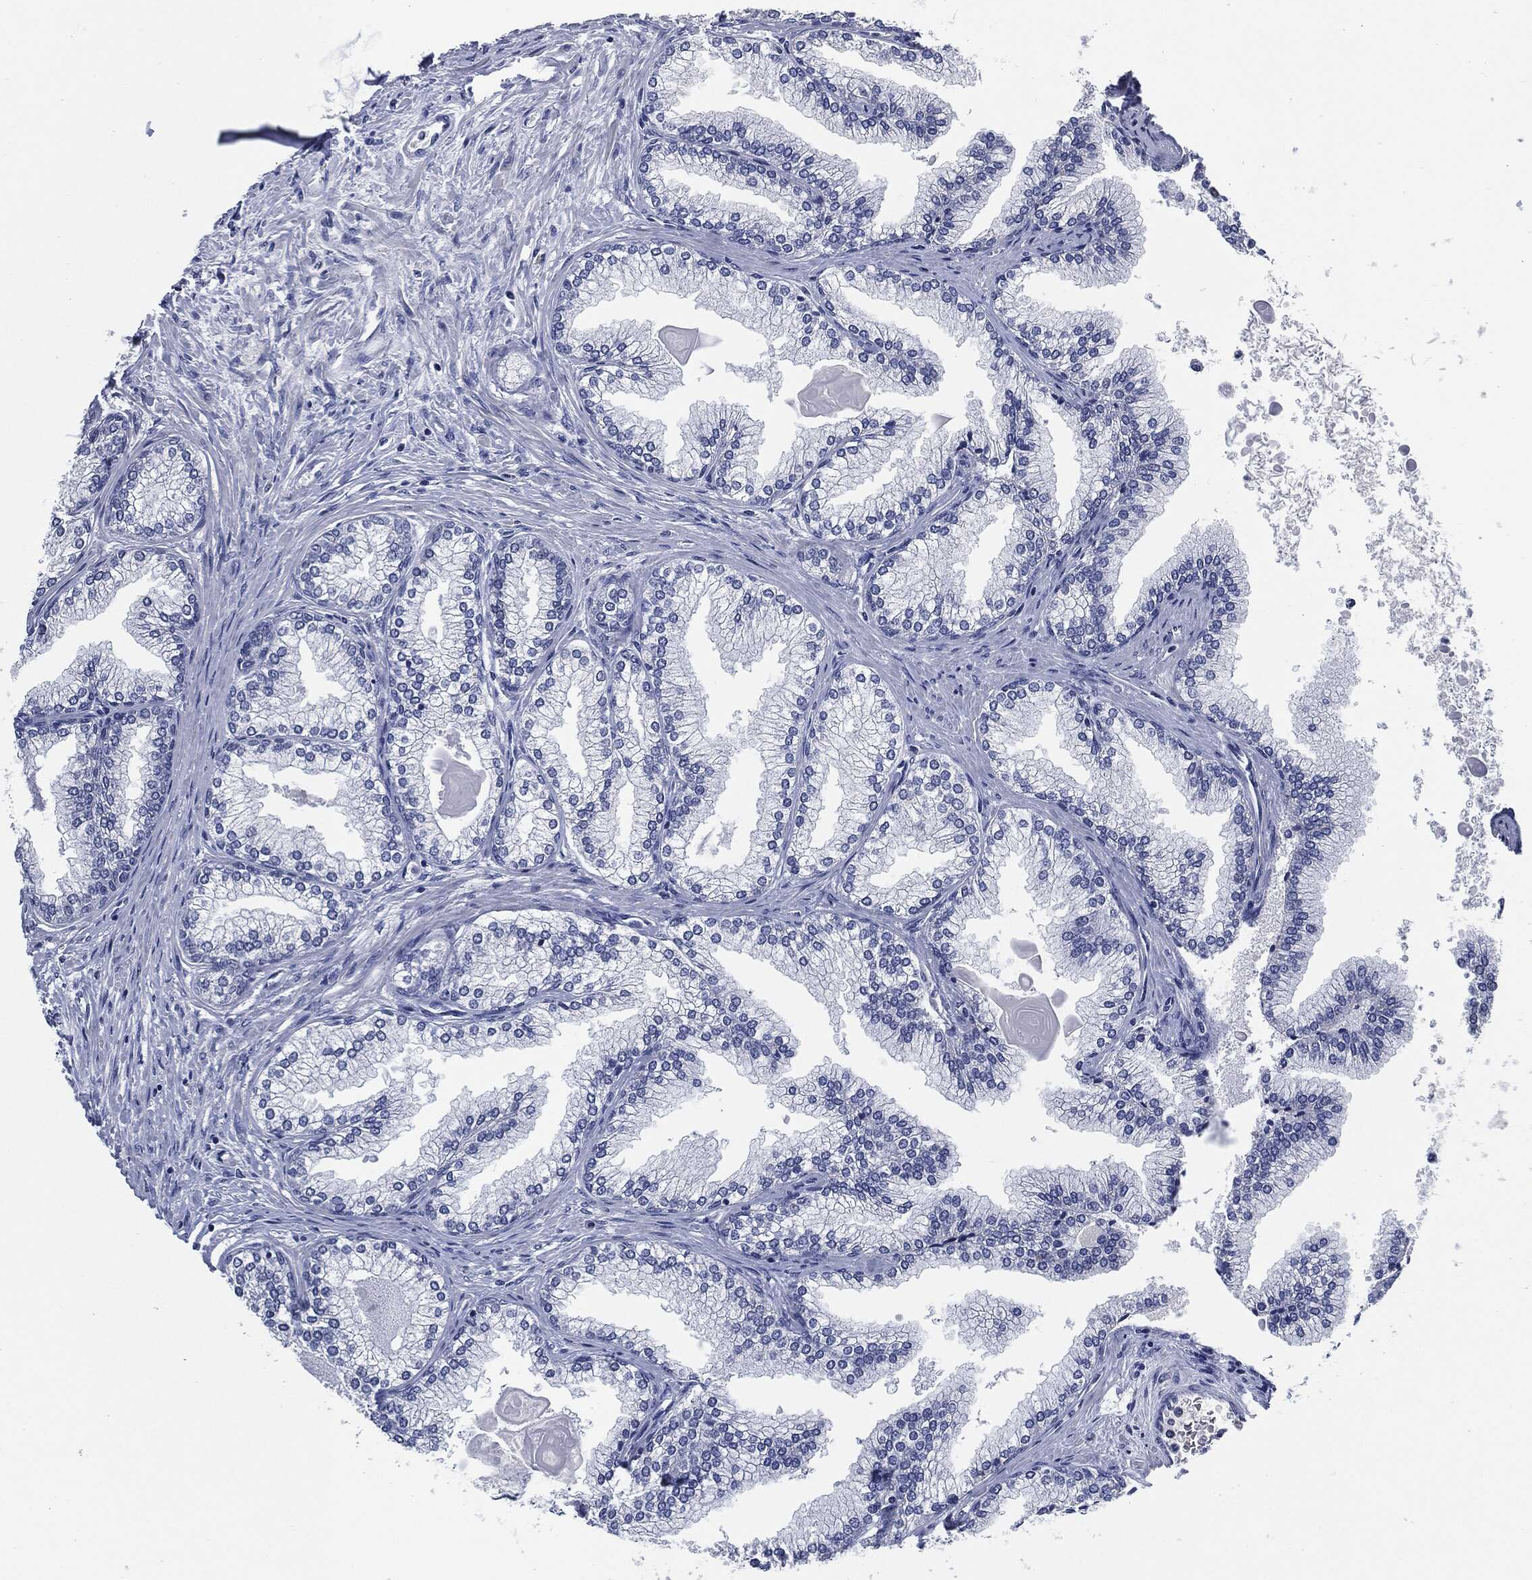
{"staining": {"intensity": "negative", "quantity": "none", "location": "none"}, "tissue": "prostate", "cell_type": "Glandular cells", "image_type": "normal", "snomed": [{"axis": "morphology", "description": "Normal tissue, NOS"}, {"axis": "topography", "description": "Prostate"}], "caption": "Immunohistochemical staining of benign human prostate shows no significant staining in glandular cells. (Immunohistochemistry (ihc), brightfield microscopy, high magnification).", "gene": "IL2RG", "patient": {"sex": "male", "age": 72}}